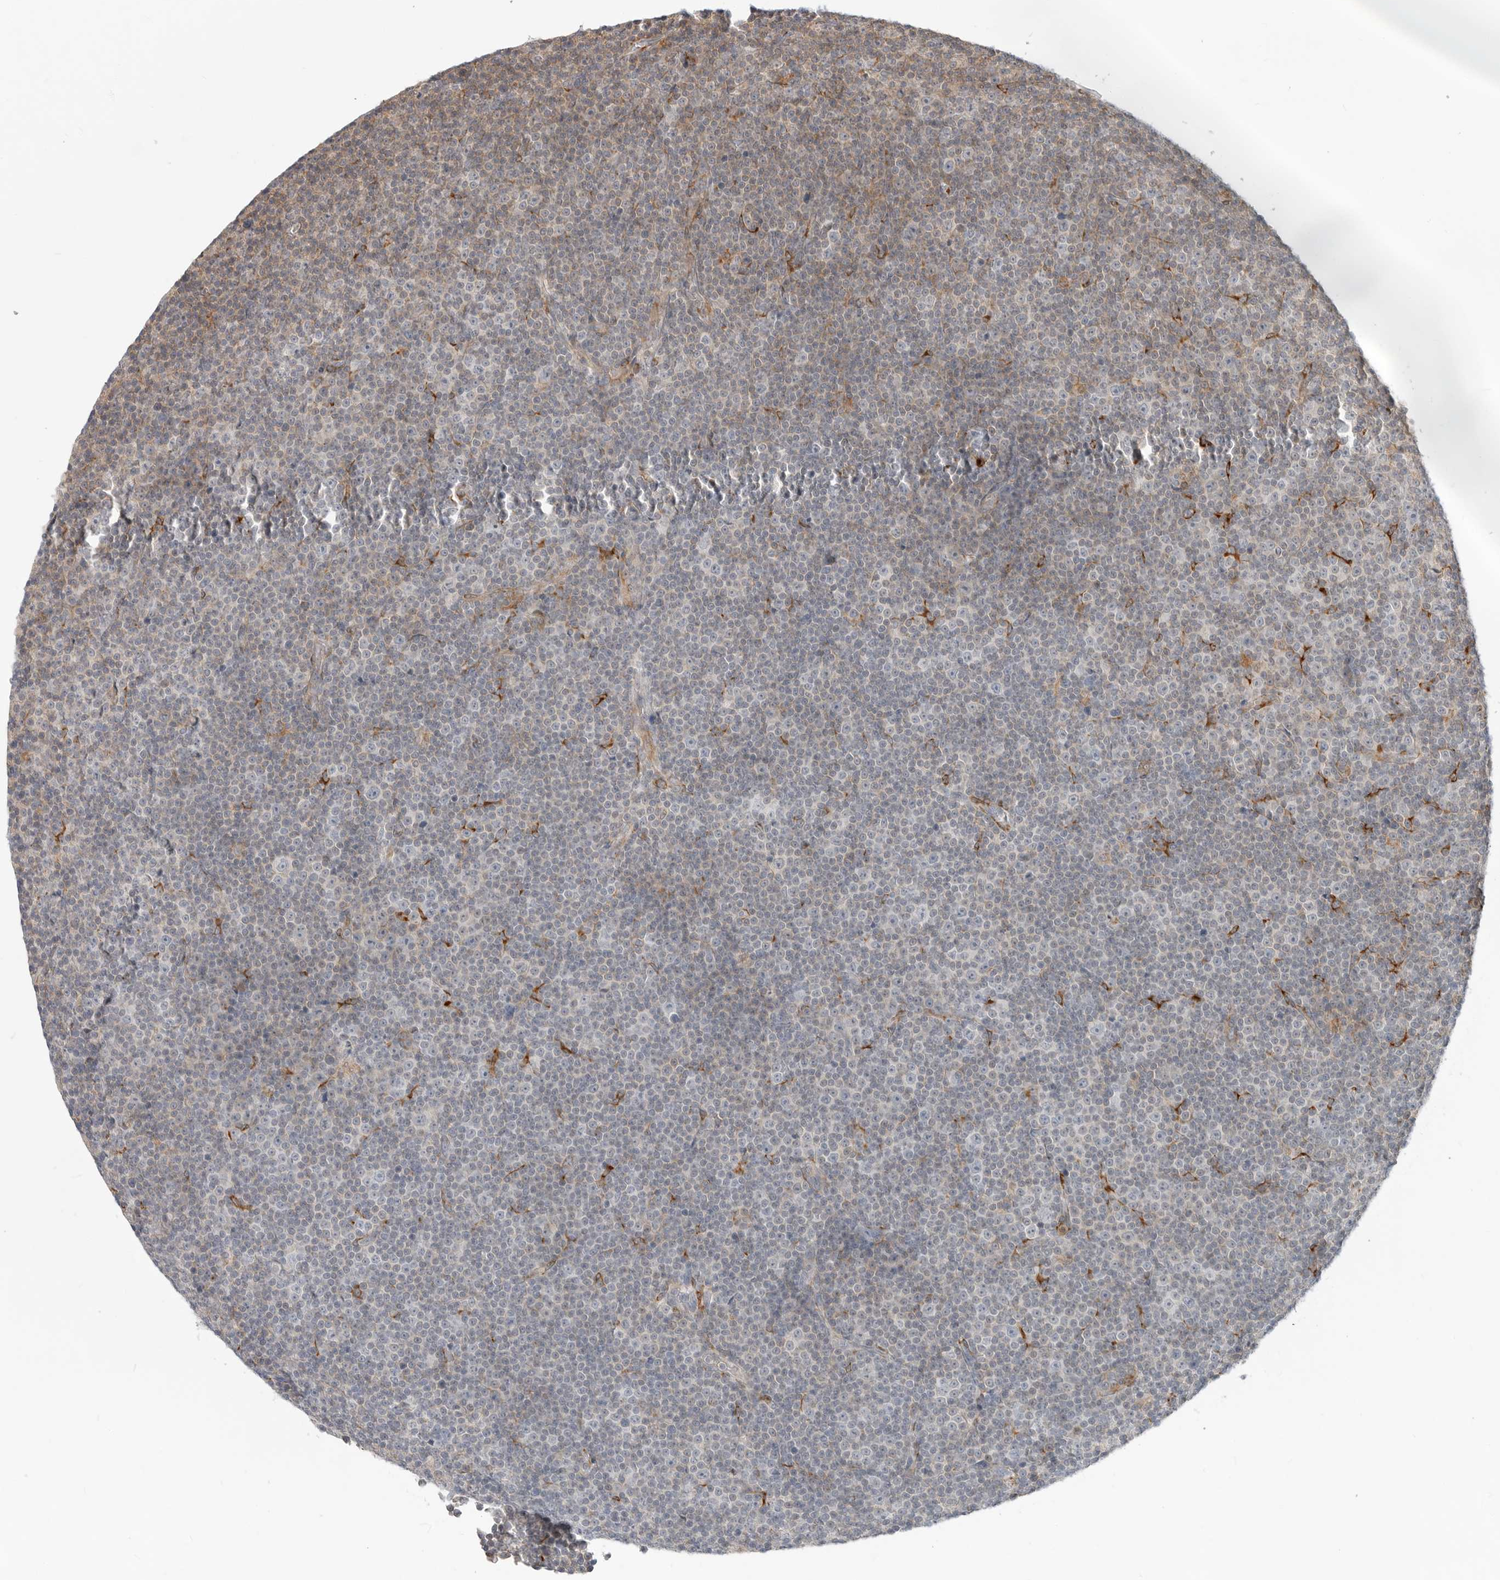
{"staining": {"intensity": "weak", "quantity": "<25%", "location": "cytoplasmic/membranous"}, "tissue": "lymphoma", "cell_type": "Tumor cells", "image_type": "cancer", "snomed": [{"axis": "morphology", "description": "Malignant lymphoma, non-Hodgkin's type, Low grade"}, {"axis": "topography", "description": "Lymph node"}], "caption": "DAB immunohistochemical staining of lymphoma exhibits no significant positivity in tumor cells.", "gene": "C1QTNF1", "patient": {"sex": "female", "age": 67}}